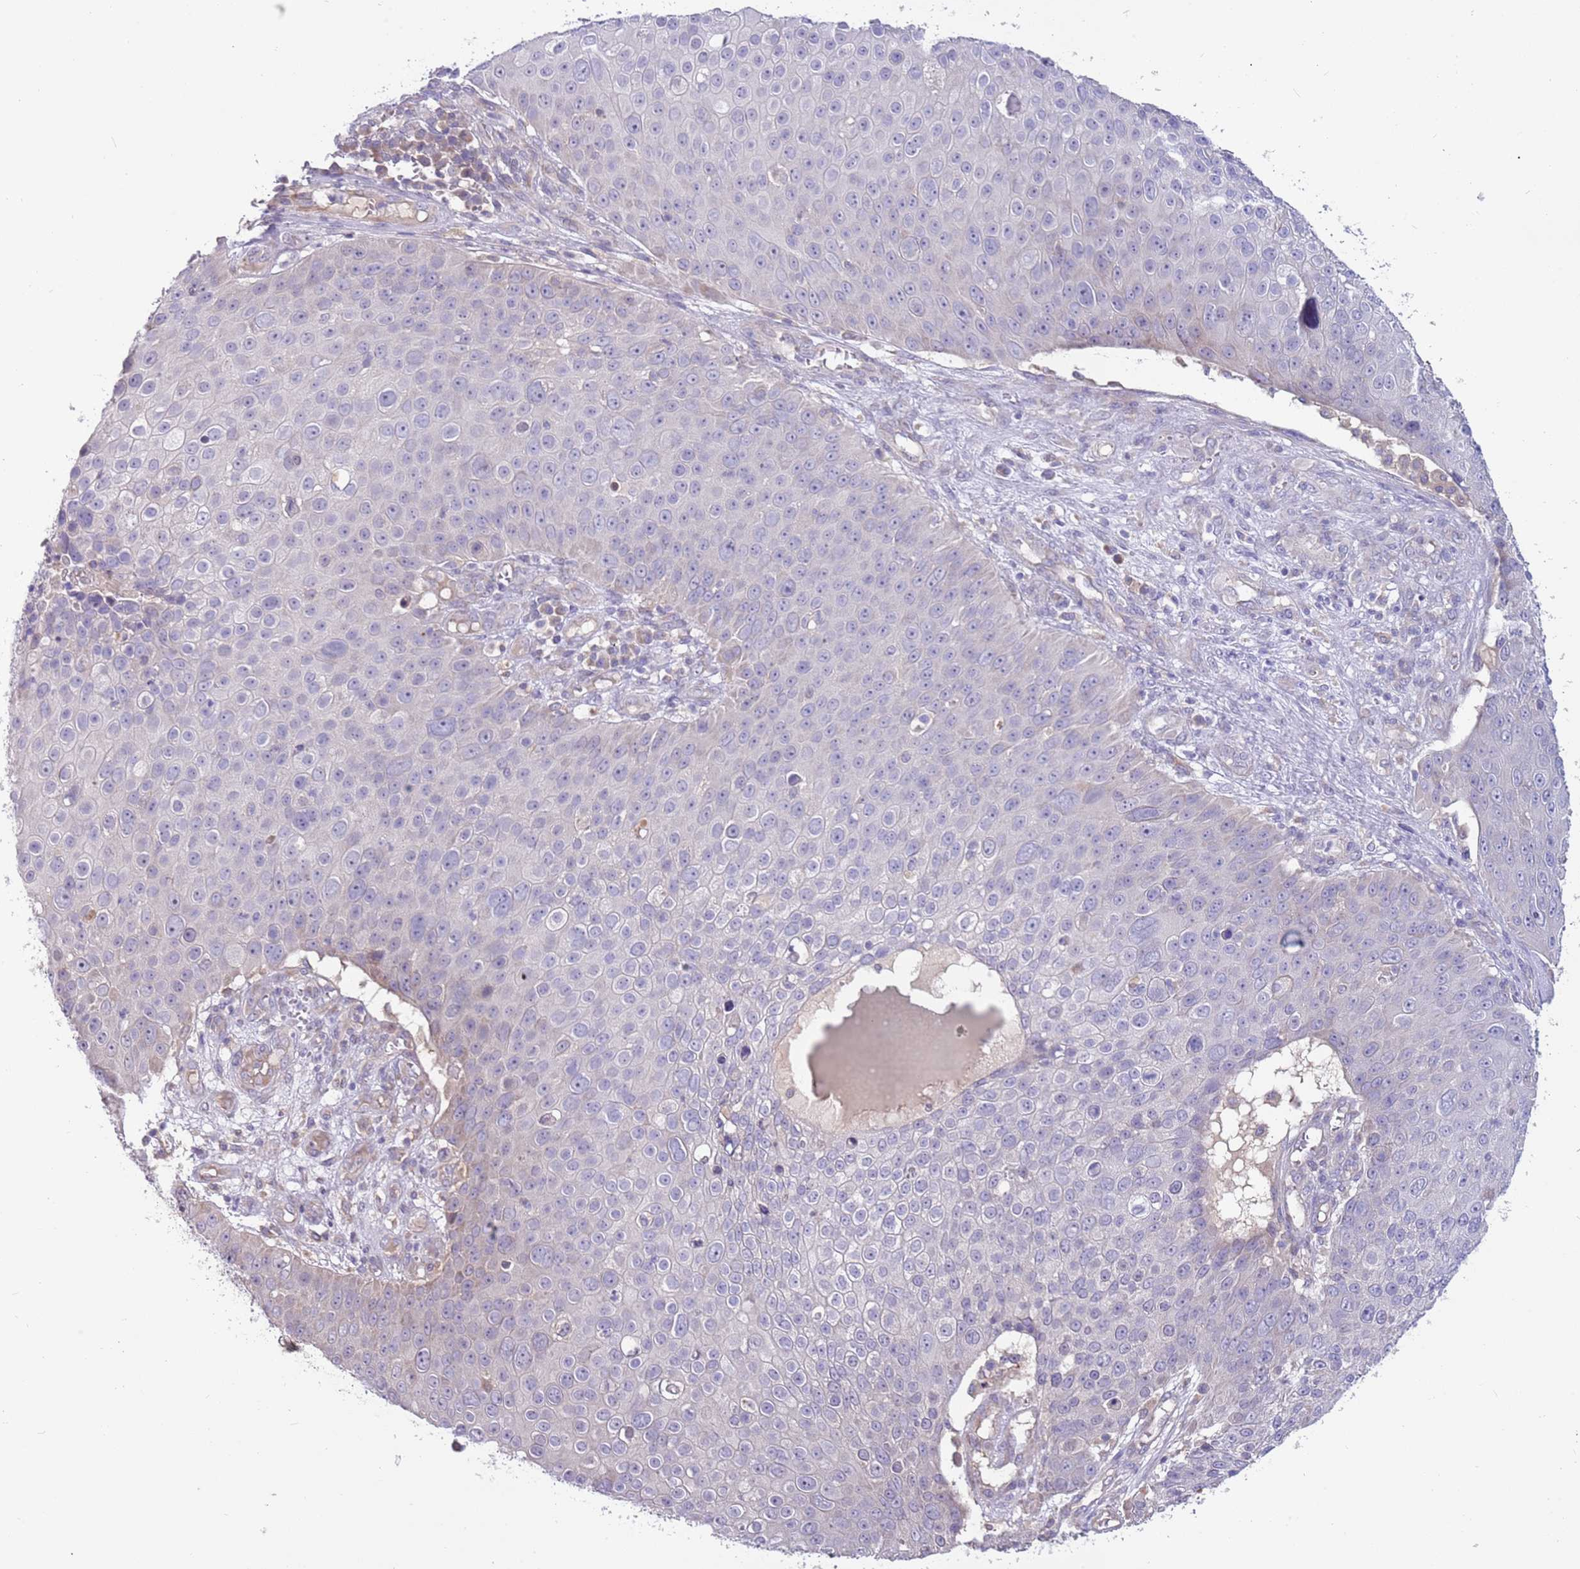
{"staining": {"intensity": "negative", "quantity": "none", "location": "none"}, "tissue": "skin cancer", "cell_type": "Tumor cells", "image_type": "cancer", "snomed": [{"axis": "morphology", "description": "Squamous cell carcinoma, NOS"}, {"axis": "topography", "description": "Skin"}], "caption": "Tumor cells are negative for brown protein staining in skin cancer (squamous cell carcinoma).", "gene": "CABYR", "patient": {"sex": "male", "age": 71}}